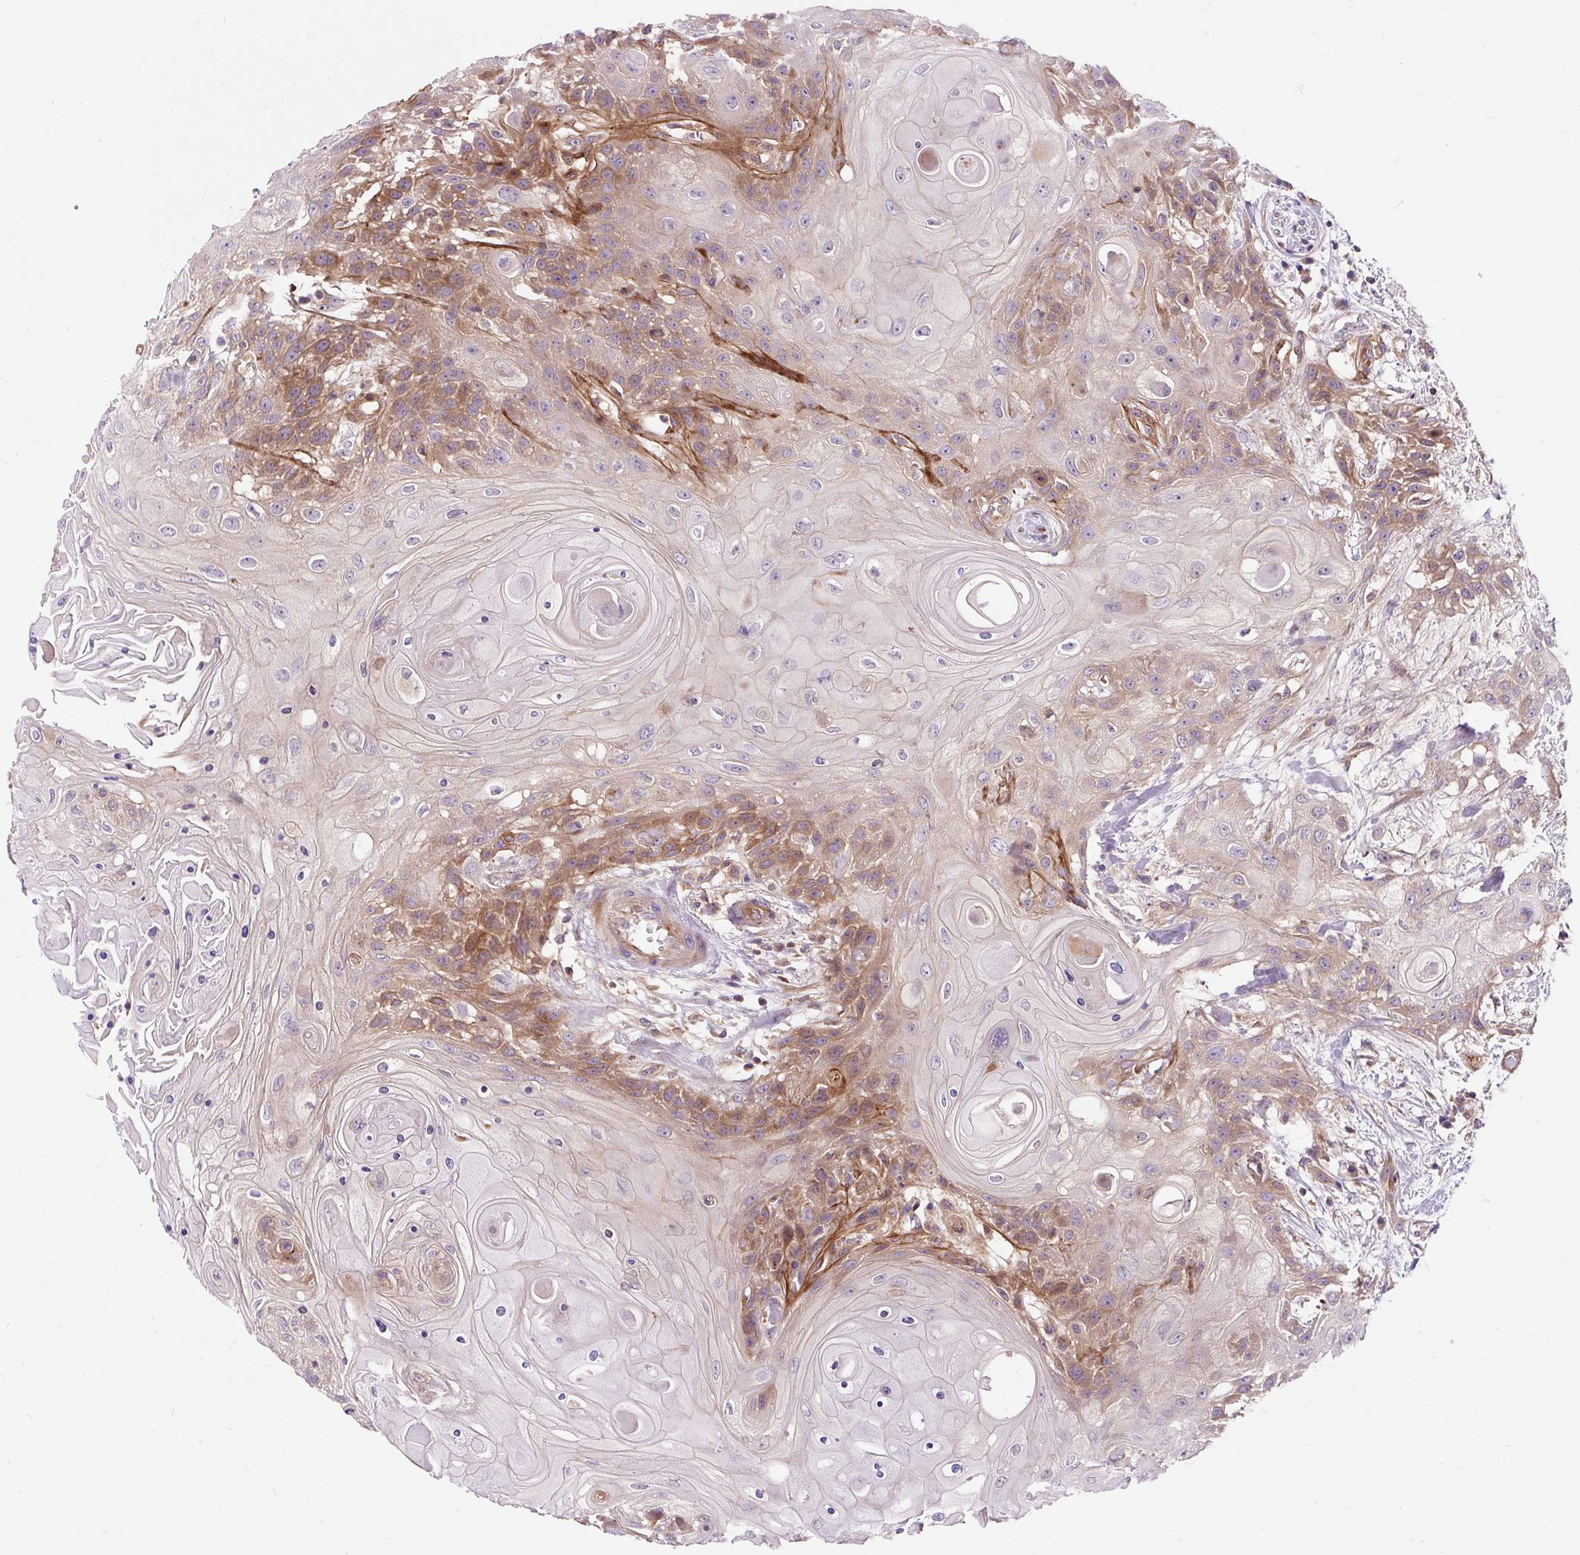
{"staining": {"intensity": "moderate", "quantity": "25%-75%", "location": "cytoplasmic/membranous"}, "tissue": "head and neck cancer", "cell_type": "Tumor cells", "image_type": "cancer", "snomed": [{"axis": "morphology", "description": "Squamous cell carcinoma, NOS"}, {"axis": "topography", "description": "Head-Neck"}], "caption": "IHC (DAB) staining of head and neck cancer (squamous cell carcinoma) reveals moderate cytoplasmic/membranous protein positivity in about 25%-75% of tumor cells. The protein of interest is shown in brown color, while the nuclei are stained blue.", "gene": "PCDHGB3", "patient": {"sex": "female", "age": 43}}